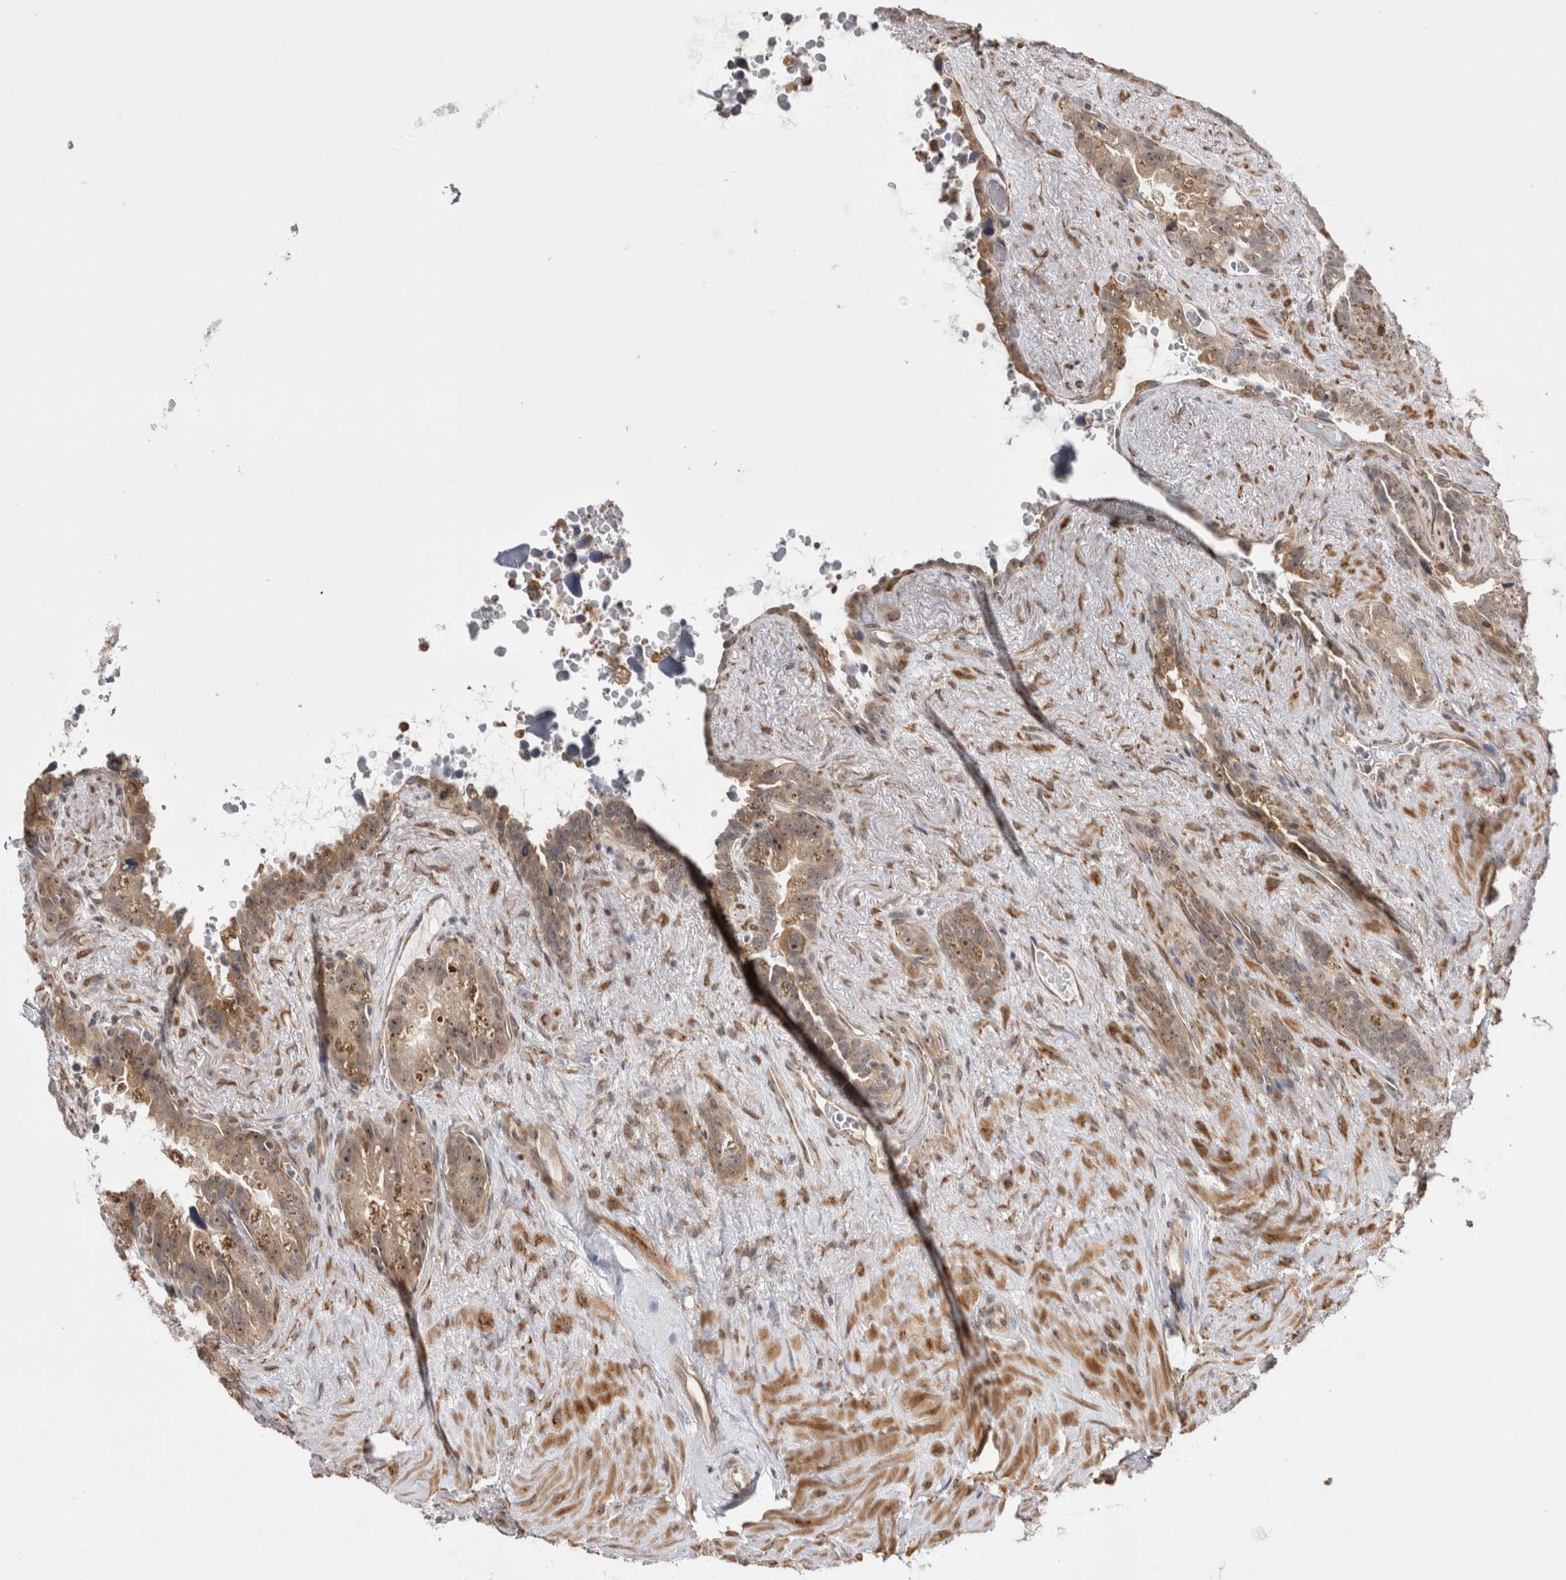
{"staining": {"intensity": "moderate", "quantity": "25%-75%", "location": "cytoplasmic/membranous,nuclear"}, "tissue": "seminal vesicle", "cell_type": "Glandular cells", "image_type": "normal", "snomed": [{"axis": "morphology", "description": "Normal tissue, NOS"}, {"axis": "topography", "description": "Seminal veicle"}], "caption": "Seminal vesicle stained for a protein (brown) shows moderate cytoplasmic/membranous,nuclear positive staining in approximately 25%-75% of glandular cells.", "gene": "EXOSC4", "patient": {"sex": "male", "age": 80}}